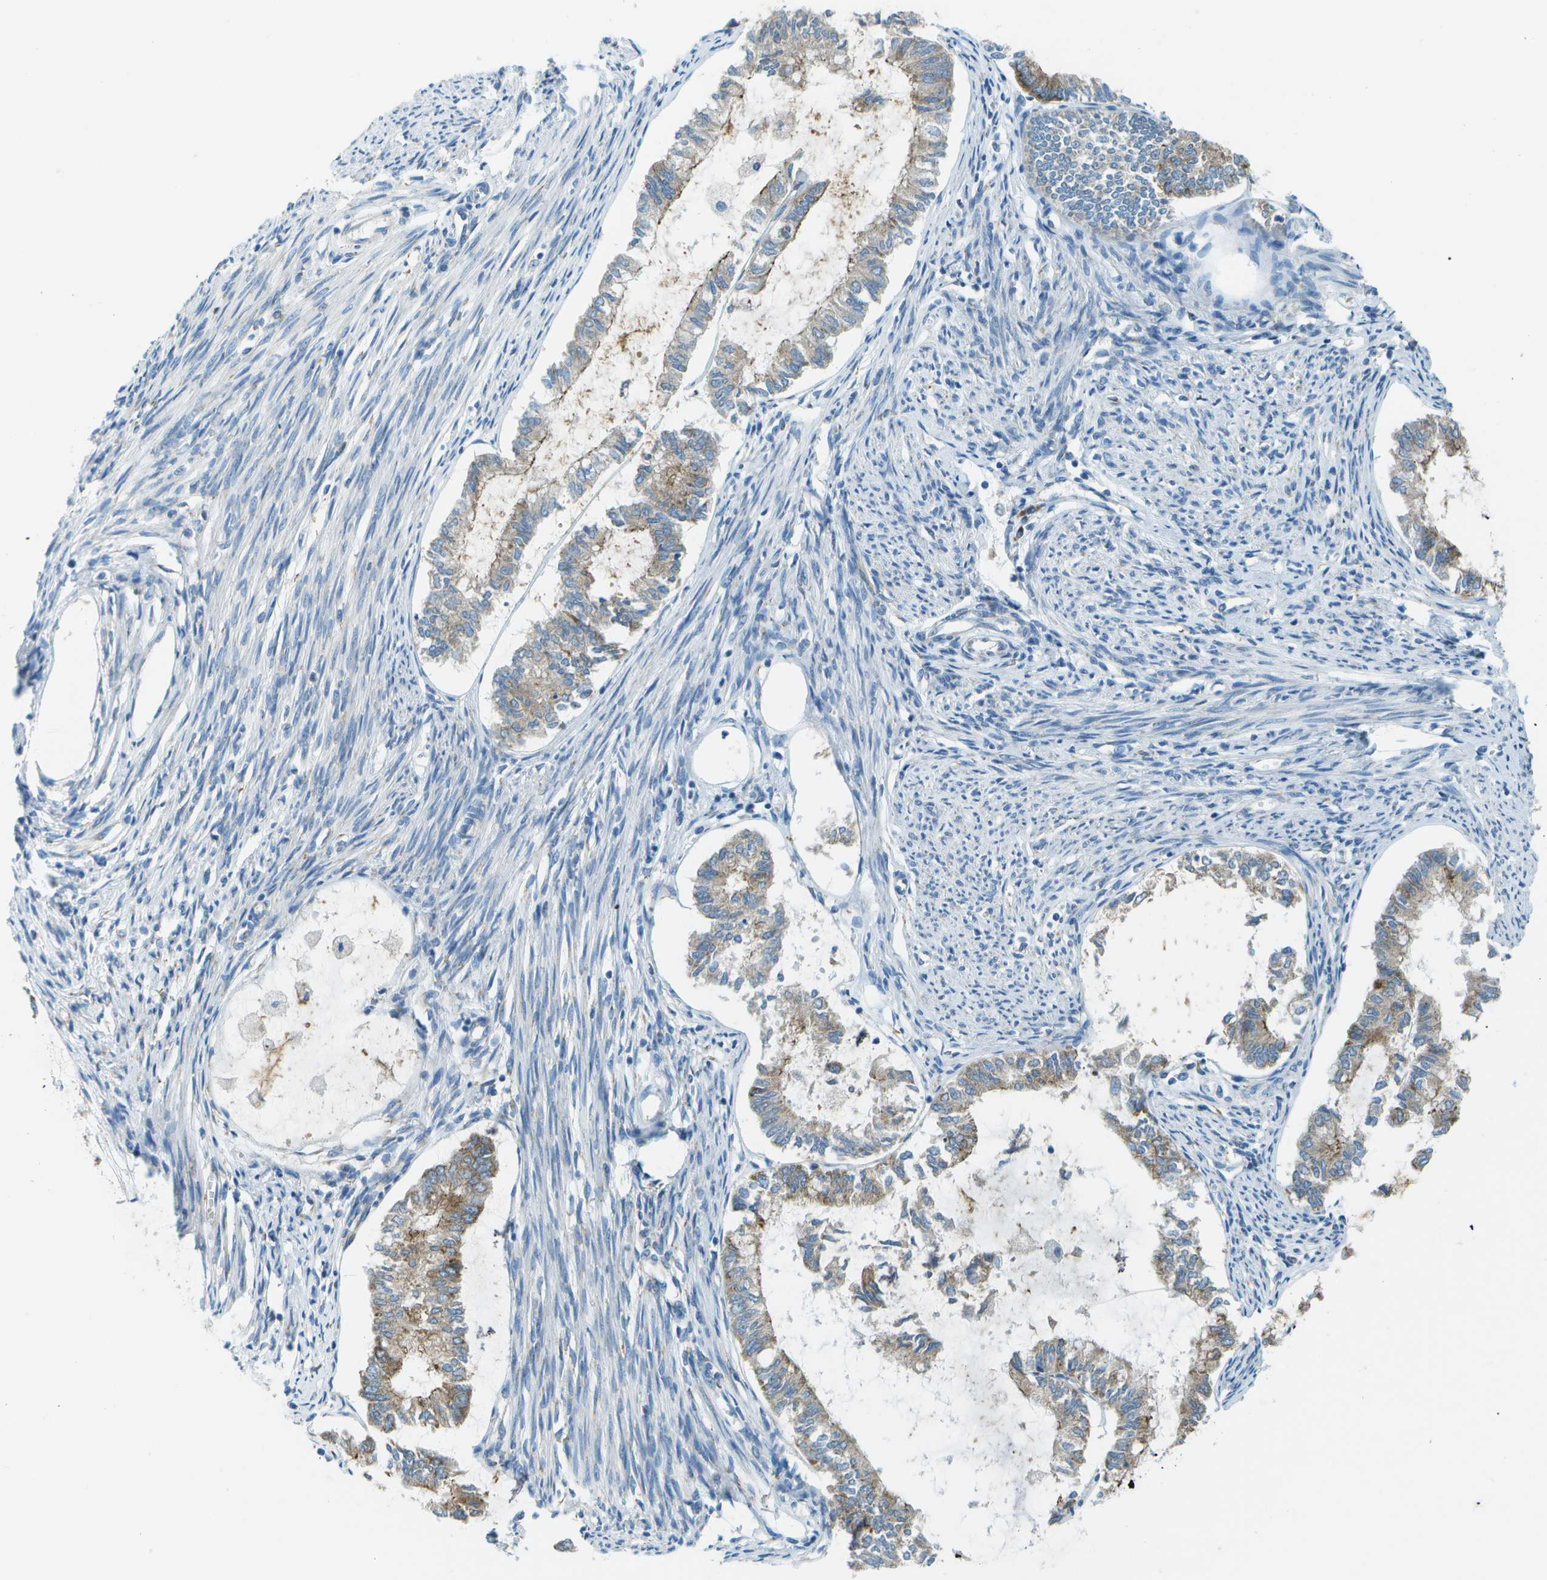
{"staining": {"intensity": "moderate", "quantity": ">75%", "location": "cytoplasmic/membranous"}, "tissue": "endometrial cancer", "cell_type": "Tumor cells", "image_type": "cancer", "snomed": [{"axis": "morphology", "description": "Adenocarcinoma, NOS"}, {"axis": "topography", "description": "Endometrium"}], "caption": "Approximately >75% of tumor cells in endometrial cancer show moderate cytoplasmic/membranous protein expression as visualized by brown immunohistochemical staining.", "gene": "KCTD3", "patient": {"sex": "female", "age": 86}}